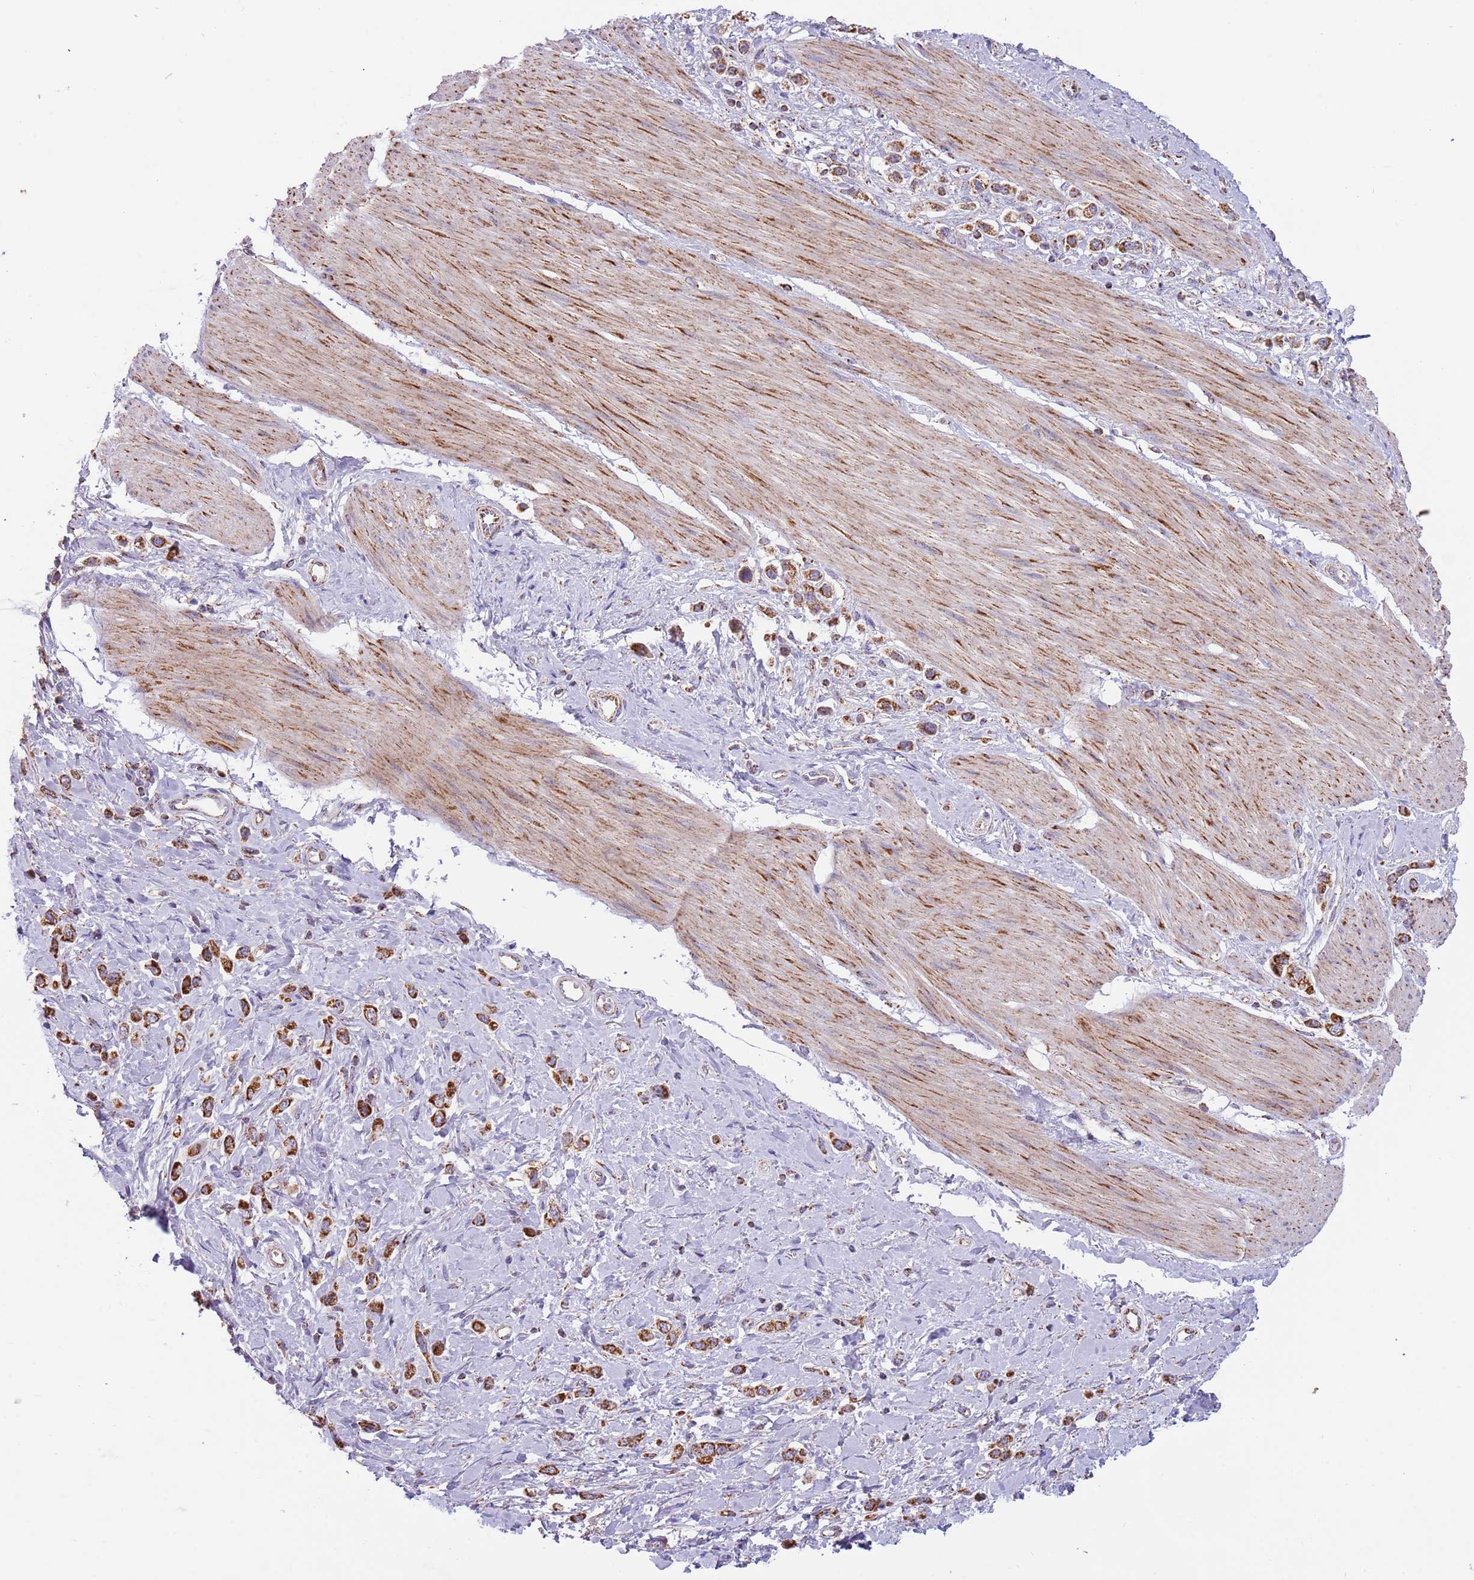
{"staining": {"intensity": "strong", "quantity": ">75%", "location": "cytoplasmic/membranous"}, "tissue": "stomach cancer", "cell_type": "Tumor cells", "image_type": "cancer", "snomed": [{"axis": "morphology", "description": "Adenocarcinoma, NOS"}, {"axis": "topography", "description": "Stomach"}], "caption": "An image of adenocarcinoma (stomach) stained for a protein exhibits strong cytoplasmic/membranous brown staining in tumor cells.", "gene": "LHX6", "patient": {"sex": "female", "age": 65}}